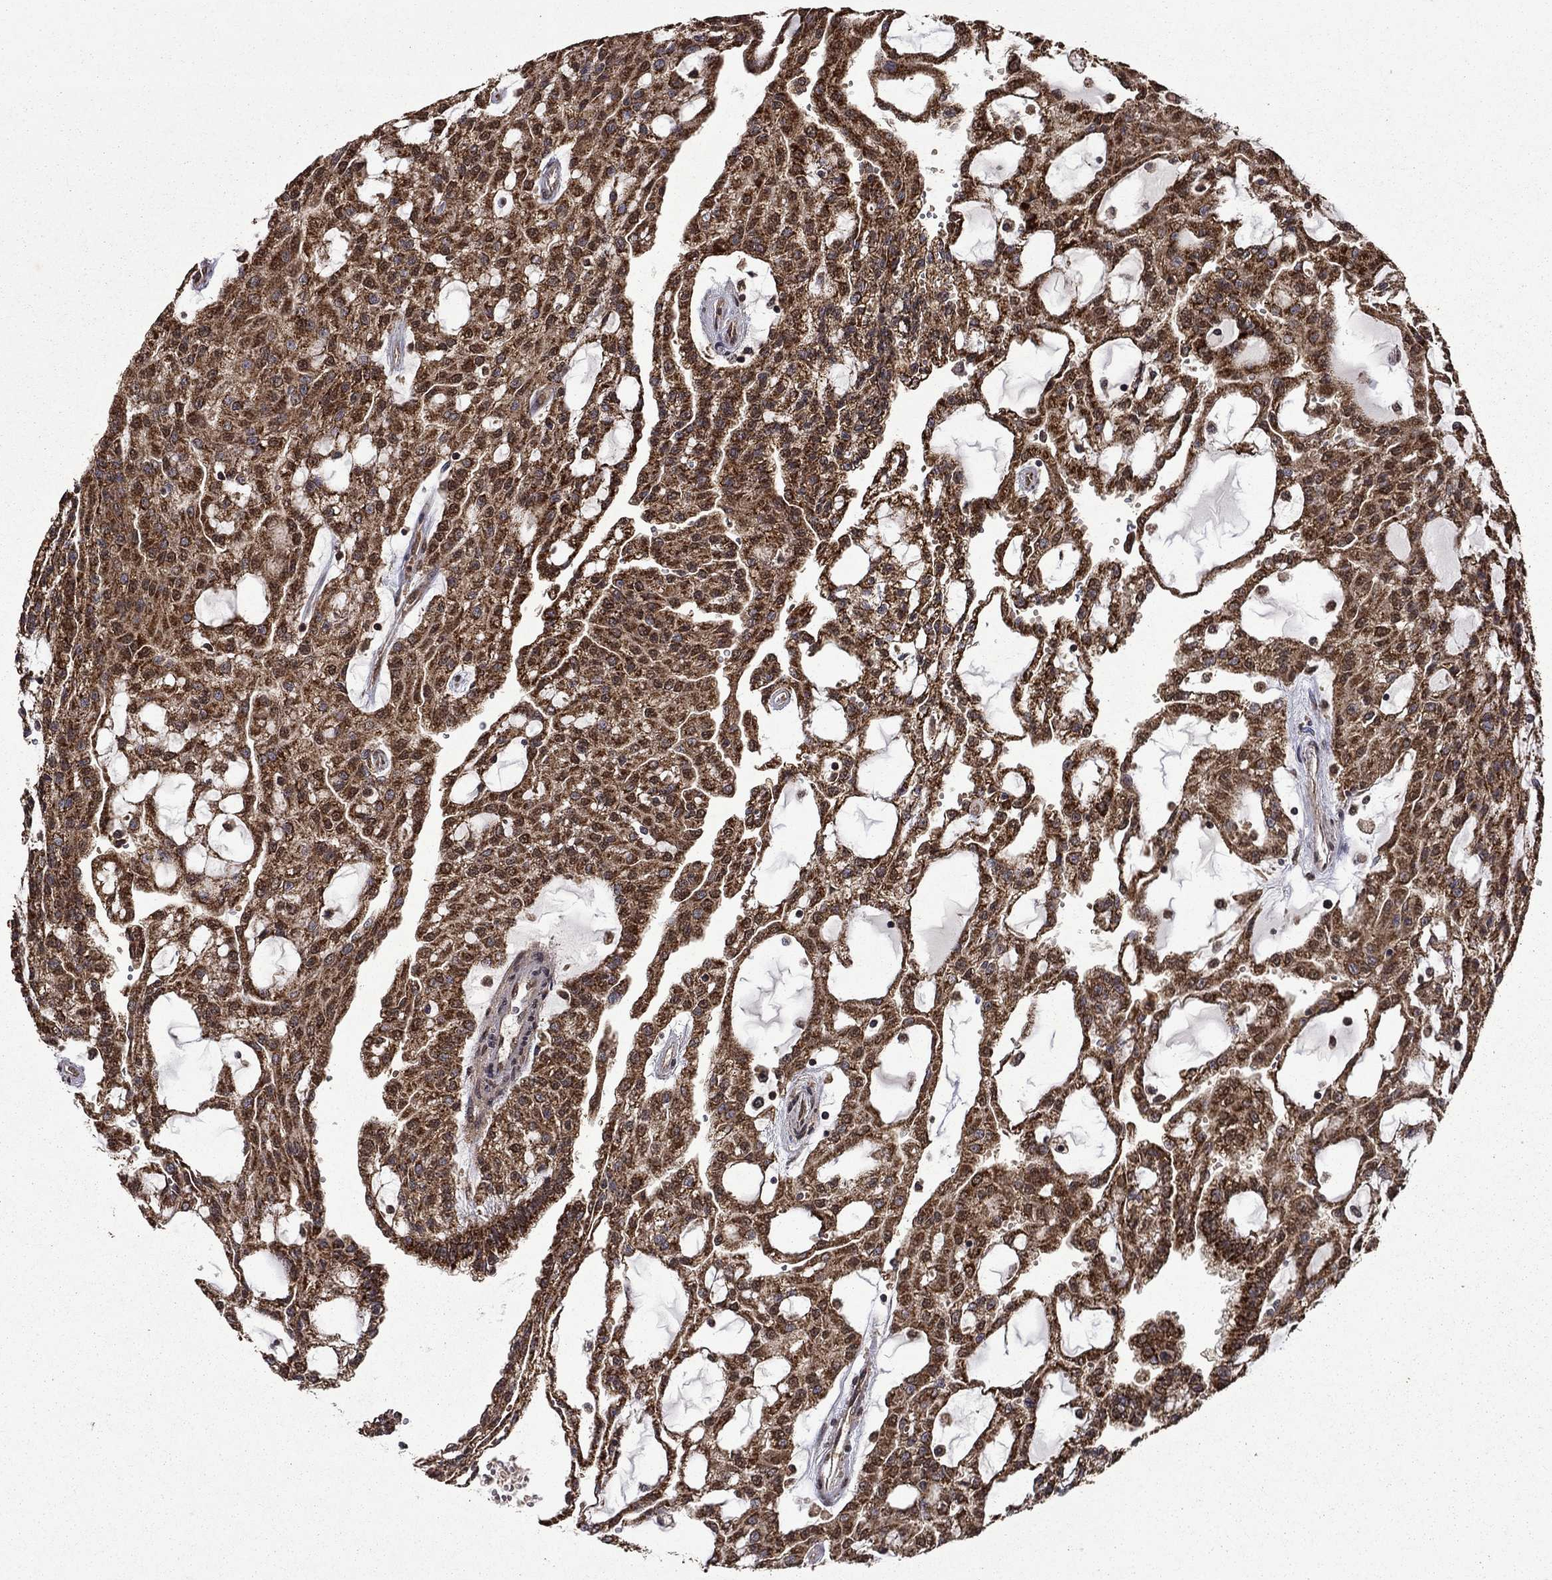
{"staining": {"intensity": "strong", "quantity": ">75%", "location": "cytoplasmic/membranous"}, "tissue": "renal cancer", "cell_type": "Tumor cells", "image_type": "cancer", "snomed": [{"axis": "morphology", "description": "Adenocarcinoma, NOS"}, {"axis": "topography", "description": "Kidney"}], "caption": "Protein analysis of adenocarcinoma (renal) tissue shows strong cytoplasmic/membranous positivity in about >75% of tumor cells.", "gene": "ITM2B", "patient": {"sex": "male", "age": 63}}